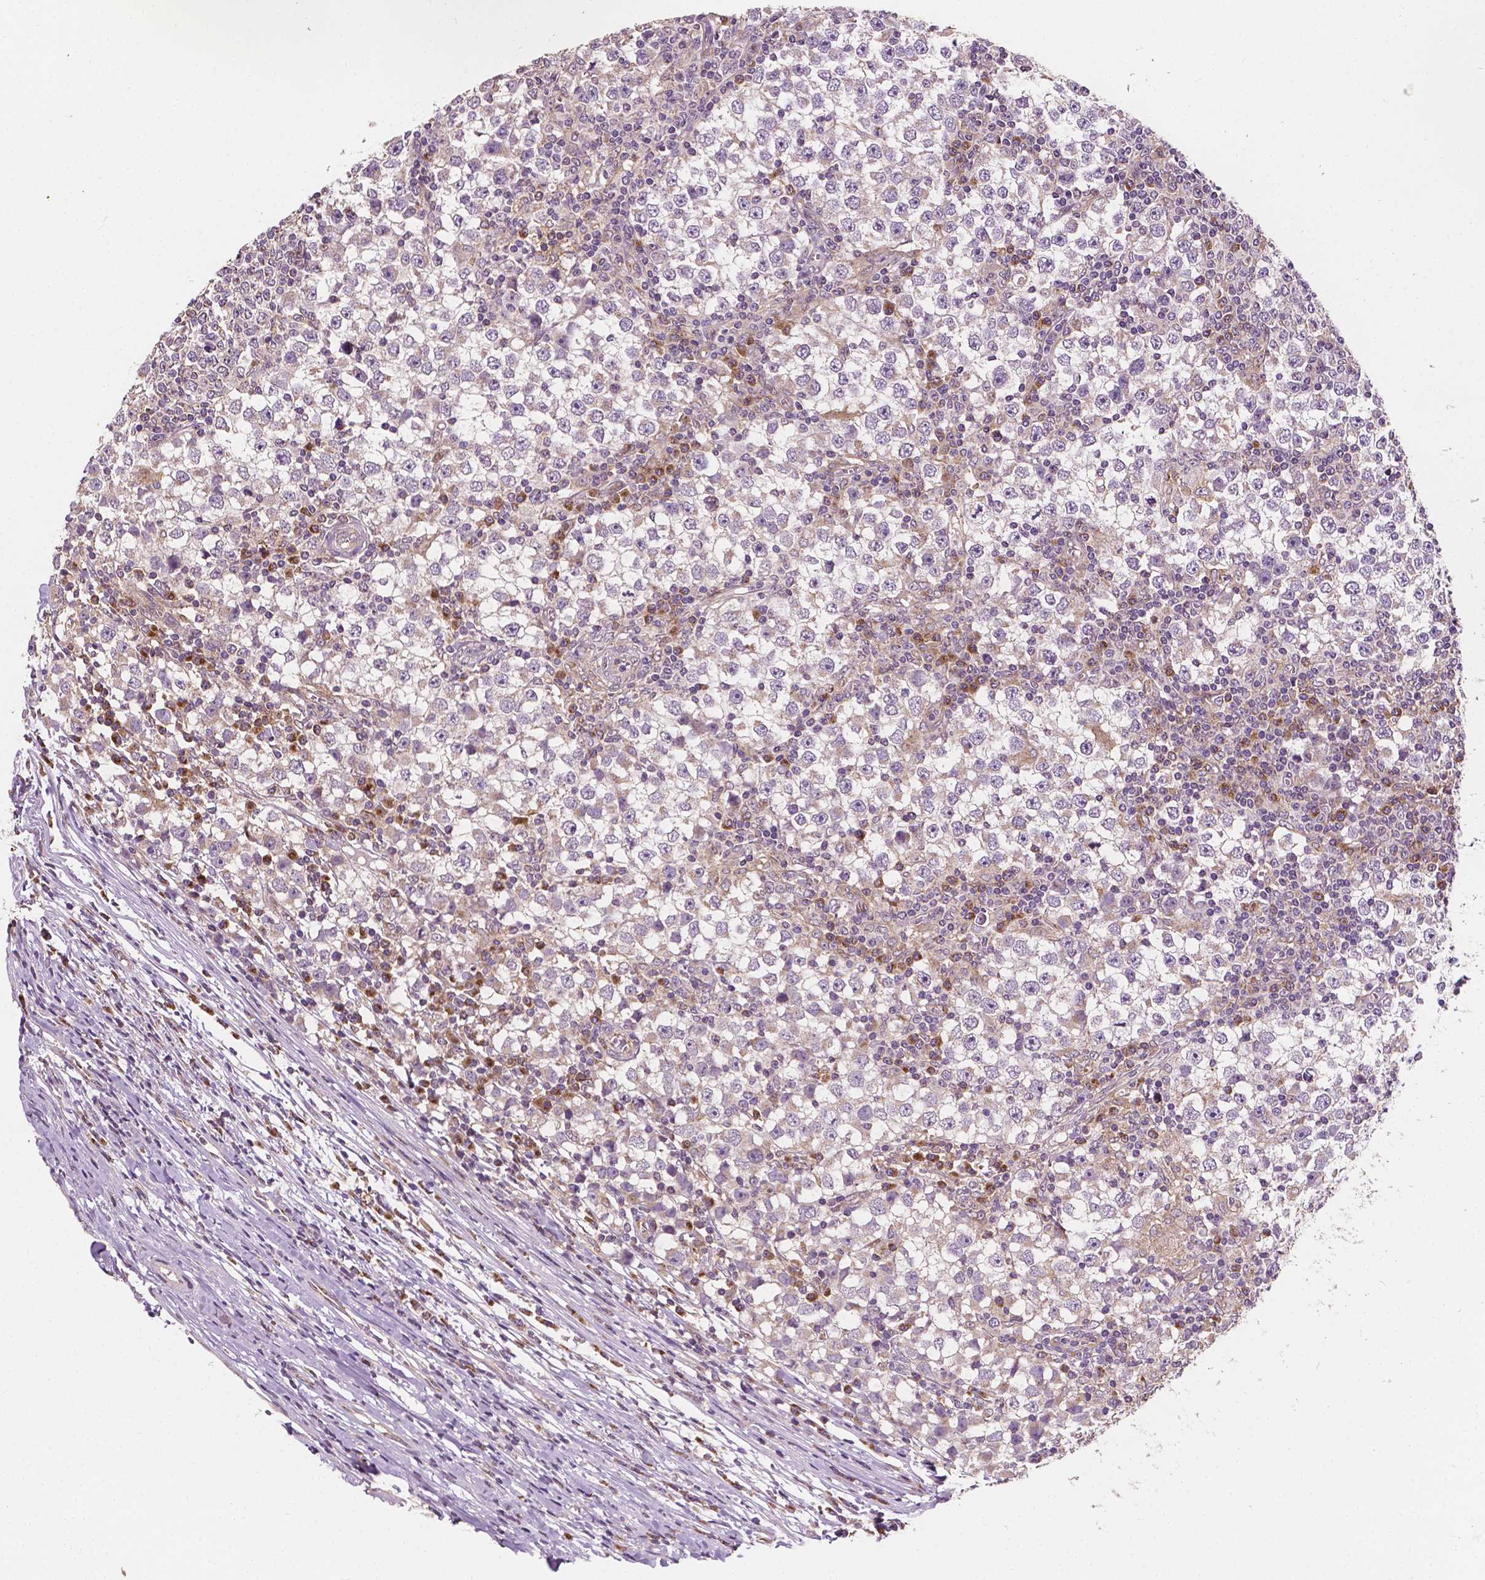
{"staining": {"intensity": "negative", "quantity": "none", "location": "none"}, "tissue": "testis cancer", "cell_type": "Tumor cells", "image_type": "cancer", "snomed": [{"axis": "morphology", "description": "Seminoma, NOS"}, {"axis": "topography", "description": "Testis"}], "caption": "DAB immunohistochemical staining of human testis cancer (seminoma) exhibits no significant expression in tumor cells.", "gene": "EBAG9", "patient": {"sex": "male", "age": 65}}